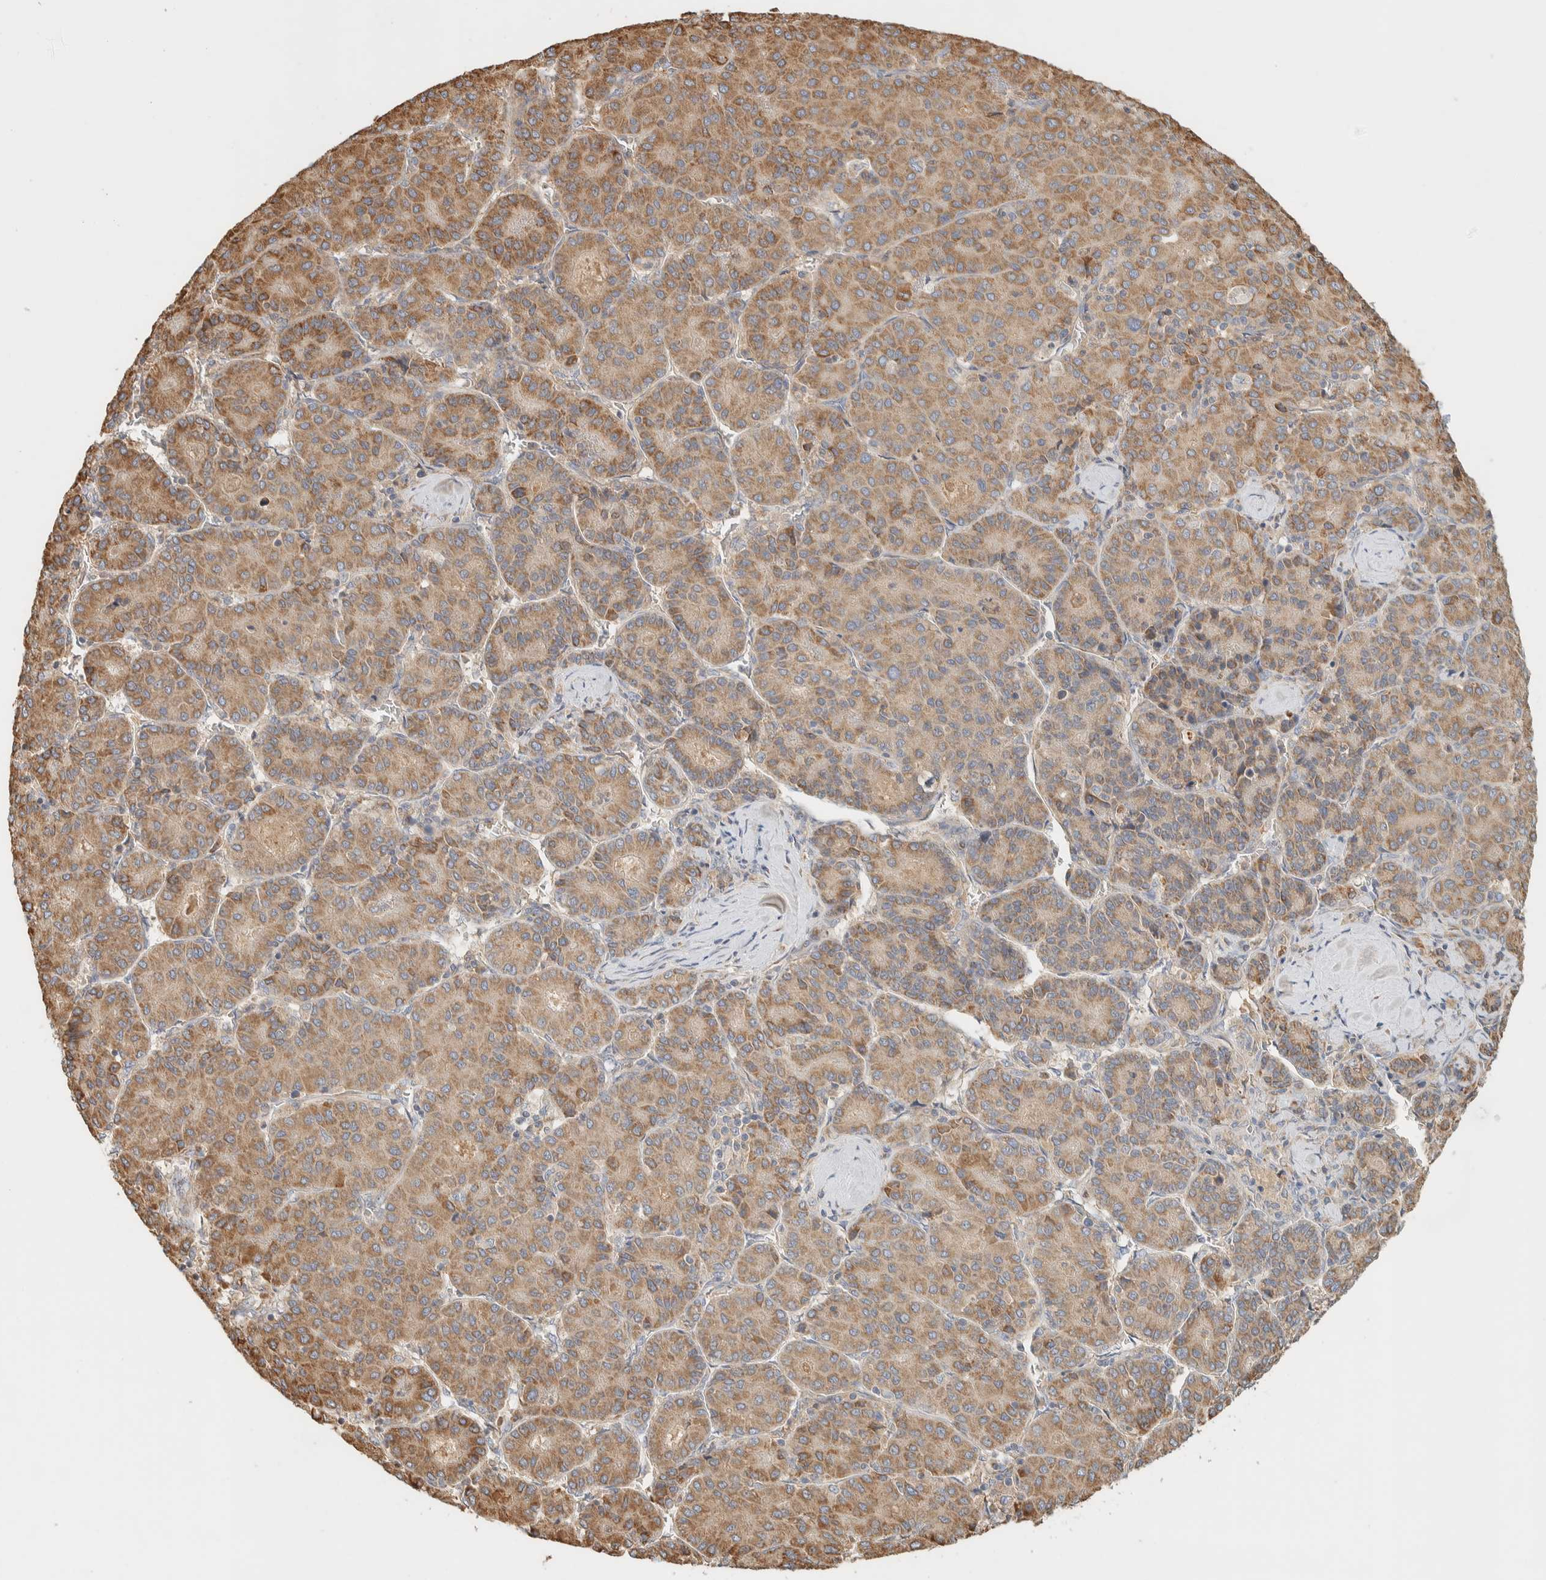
{"staining": {"intensity": "moderate", "quantity": ">75%", "location": "cytoplasmic/membranous"}, "tissue": "liver cancer", "cell_type": "Tumor cells", "image_type": "cancer", "snomed": [{"axis": "morphology", "description": "Carcinoma, Hepatocellular, NOS"}, {"axis": "topography", "description": "Liver"}], "caption": "Hepatocellular carcinoma (liver) was stained to show a protein in brown. There is medium levels of moderate cytoplasmic/membranous expression in about >75% of tumor cells.", "gene": "RAB11FIP1", "patient": {"sex": "male", "age": 65}}